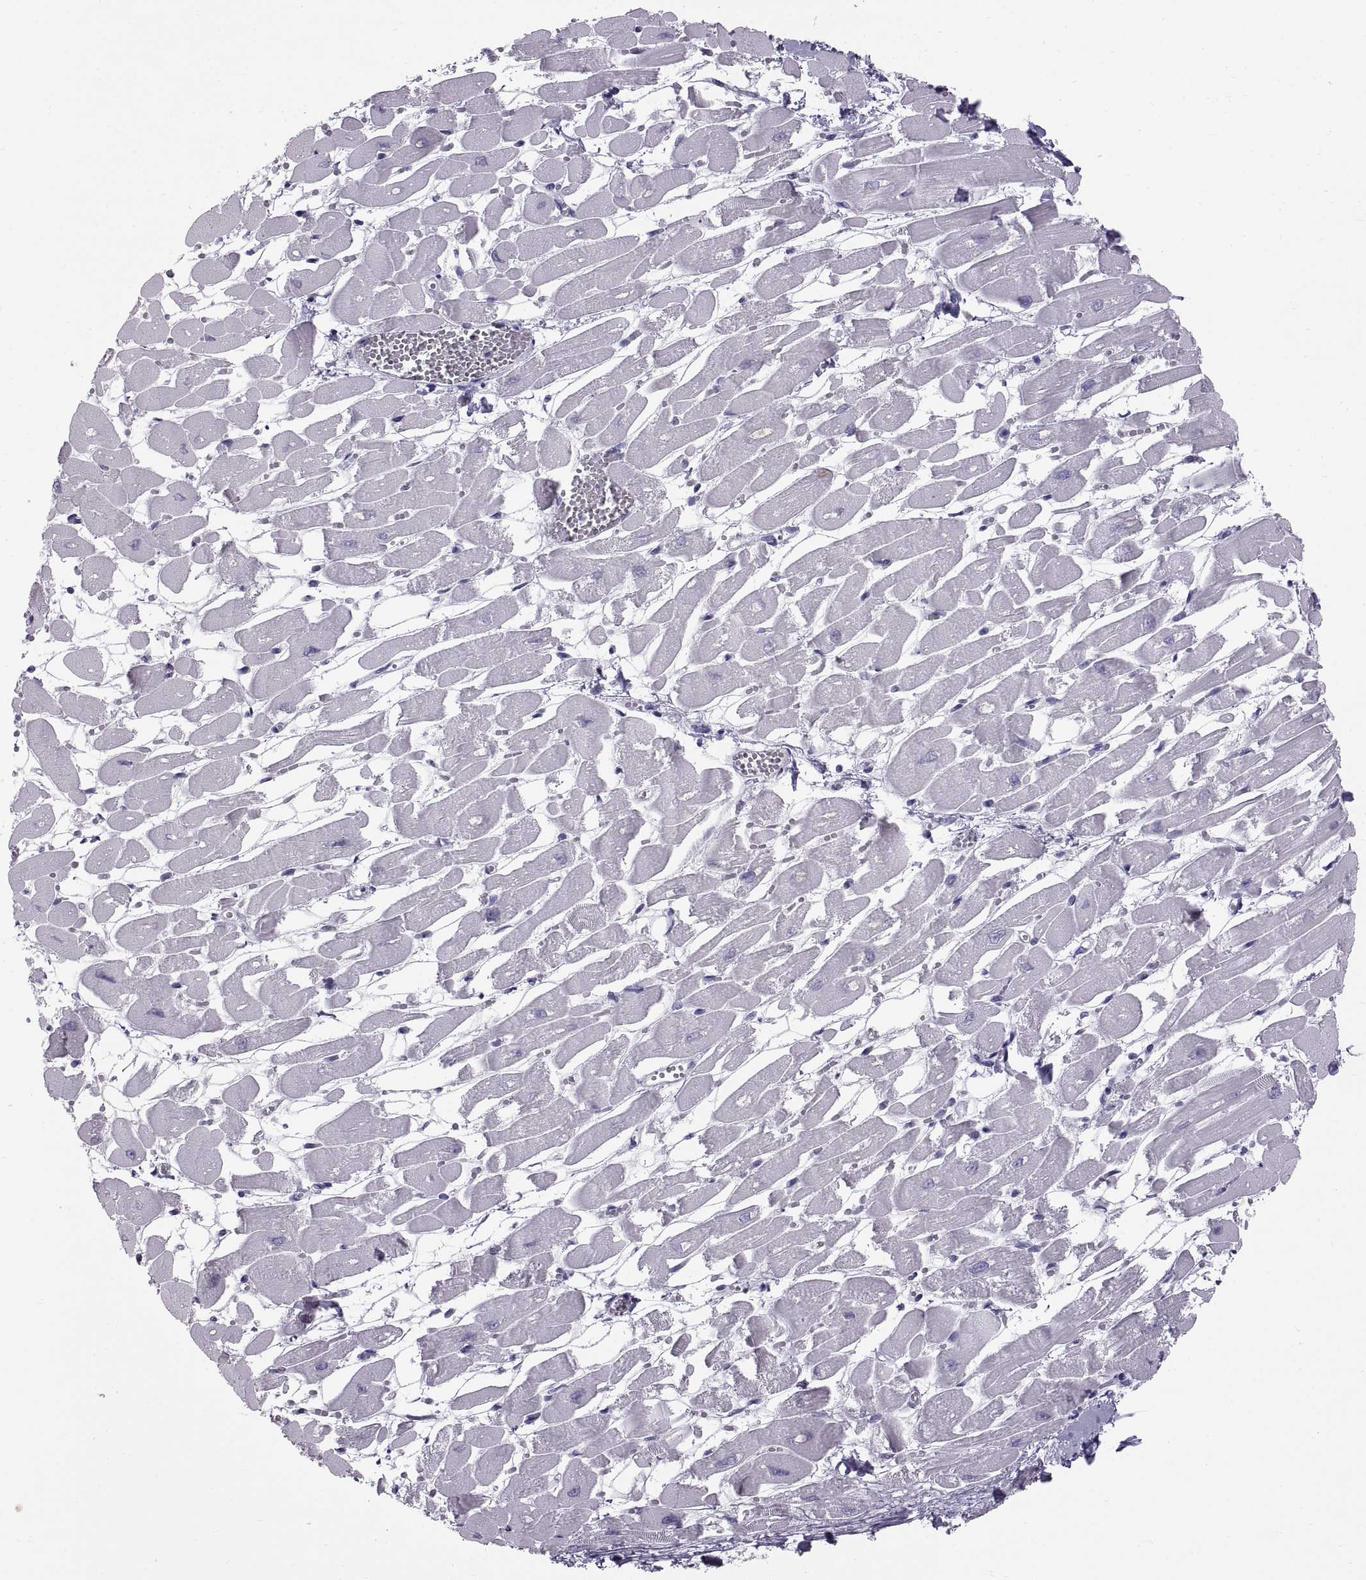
{"staining": {"intensity": "negative", "quantity": "none", "location": "none"}, "tissue": "heart muscle", "cell_type": "Cardiomyocytes", "image_type": "normal", "snomed": [{"axis": "morphology", "description": "Normal tissue, NOS"}, {"axis": "topography", "description": "Heart"}], "caption": "Immunohistochemistry histopathology image of normal heart muscle: heart muscle stained with DAB (3,3'-diaminobenzidine) displays no significant protein positivity in cardiomyocytes. (DAB (3,3'-diaminobenzidine) immunohistochemistry (IHC), high magnification).", "gene": "WFDC8", "patient": {"sex": "female", "age": 52}}